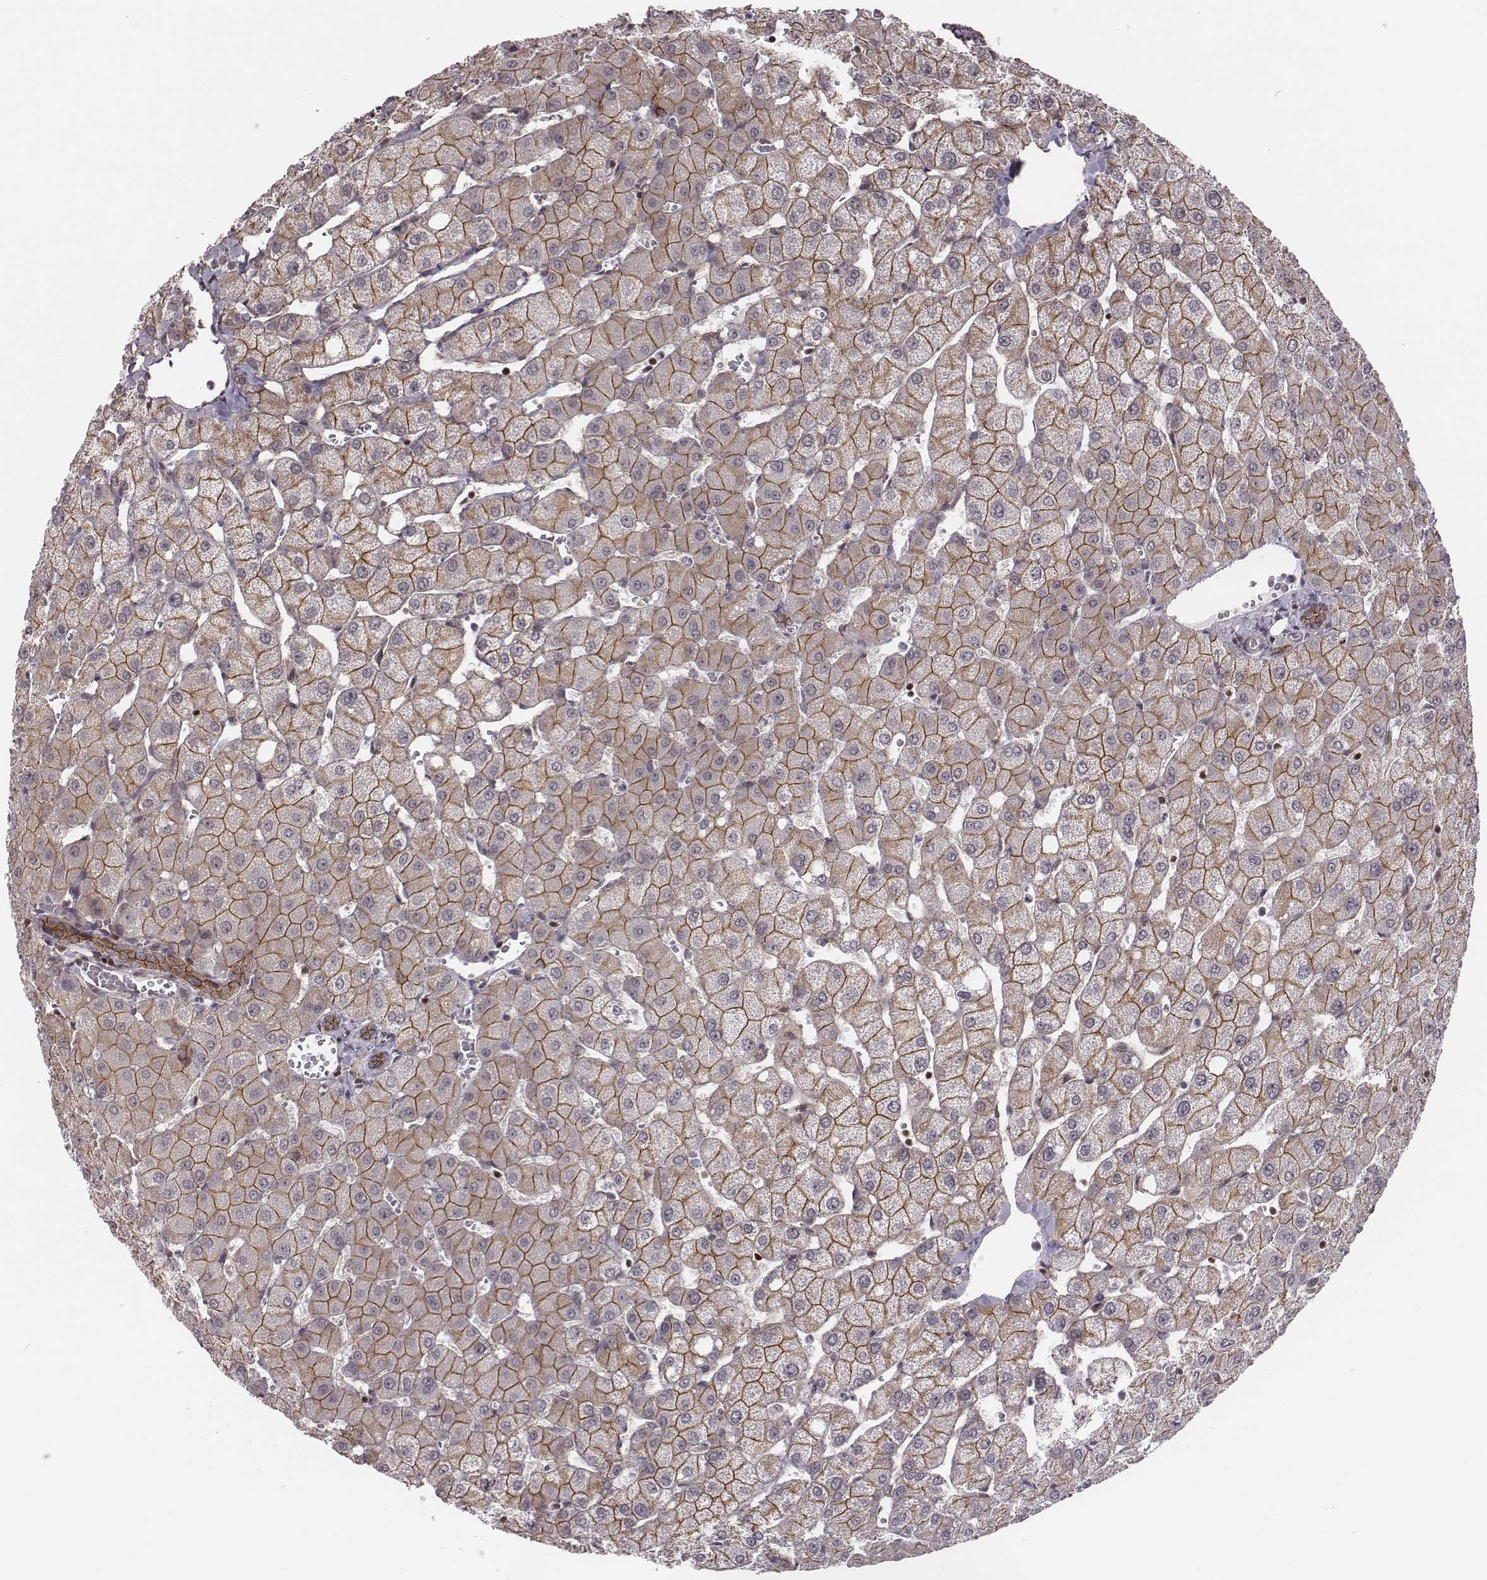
{"staining": {"intensity": "strong", "quantity": ">75%", "location": "cytoplasmic/membranous"}, "tissue": "liver", "cell_type": "Cholangiocytes", "image_type": "normal", "snomed": [{"axis": "morphology", "description": "Normal tissue, NOS"}, {"axis": "topography", "description": "Liver"}], "caption": "Brown immunohistochemical staining in normal human liver exhibits strong cytoplasmic/membranous expression in about >75% of cholangiocytes.", "gene": "WDR59", "patient": {"sex": "female", "age": 54}}